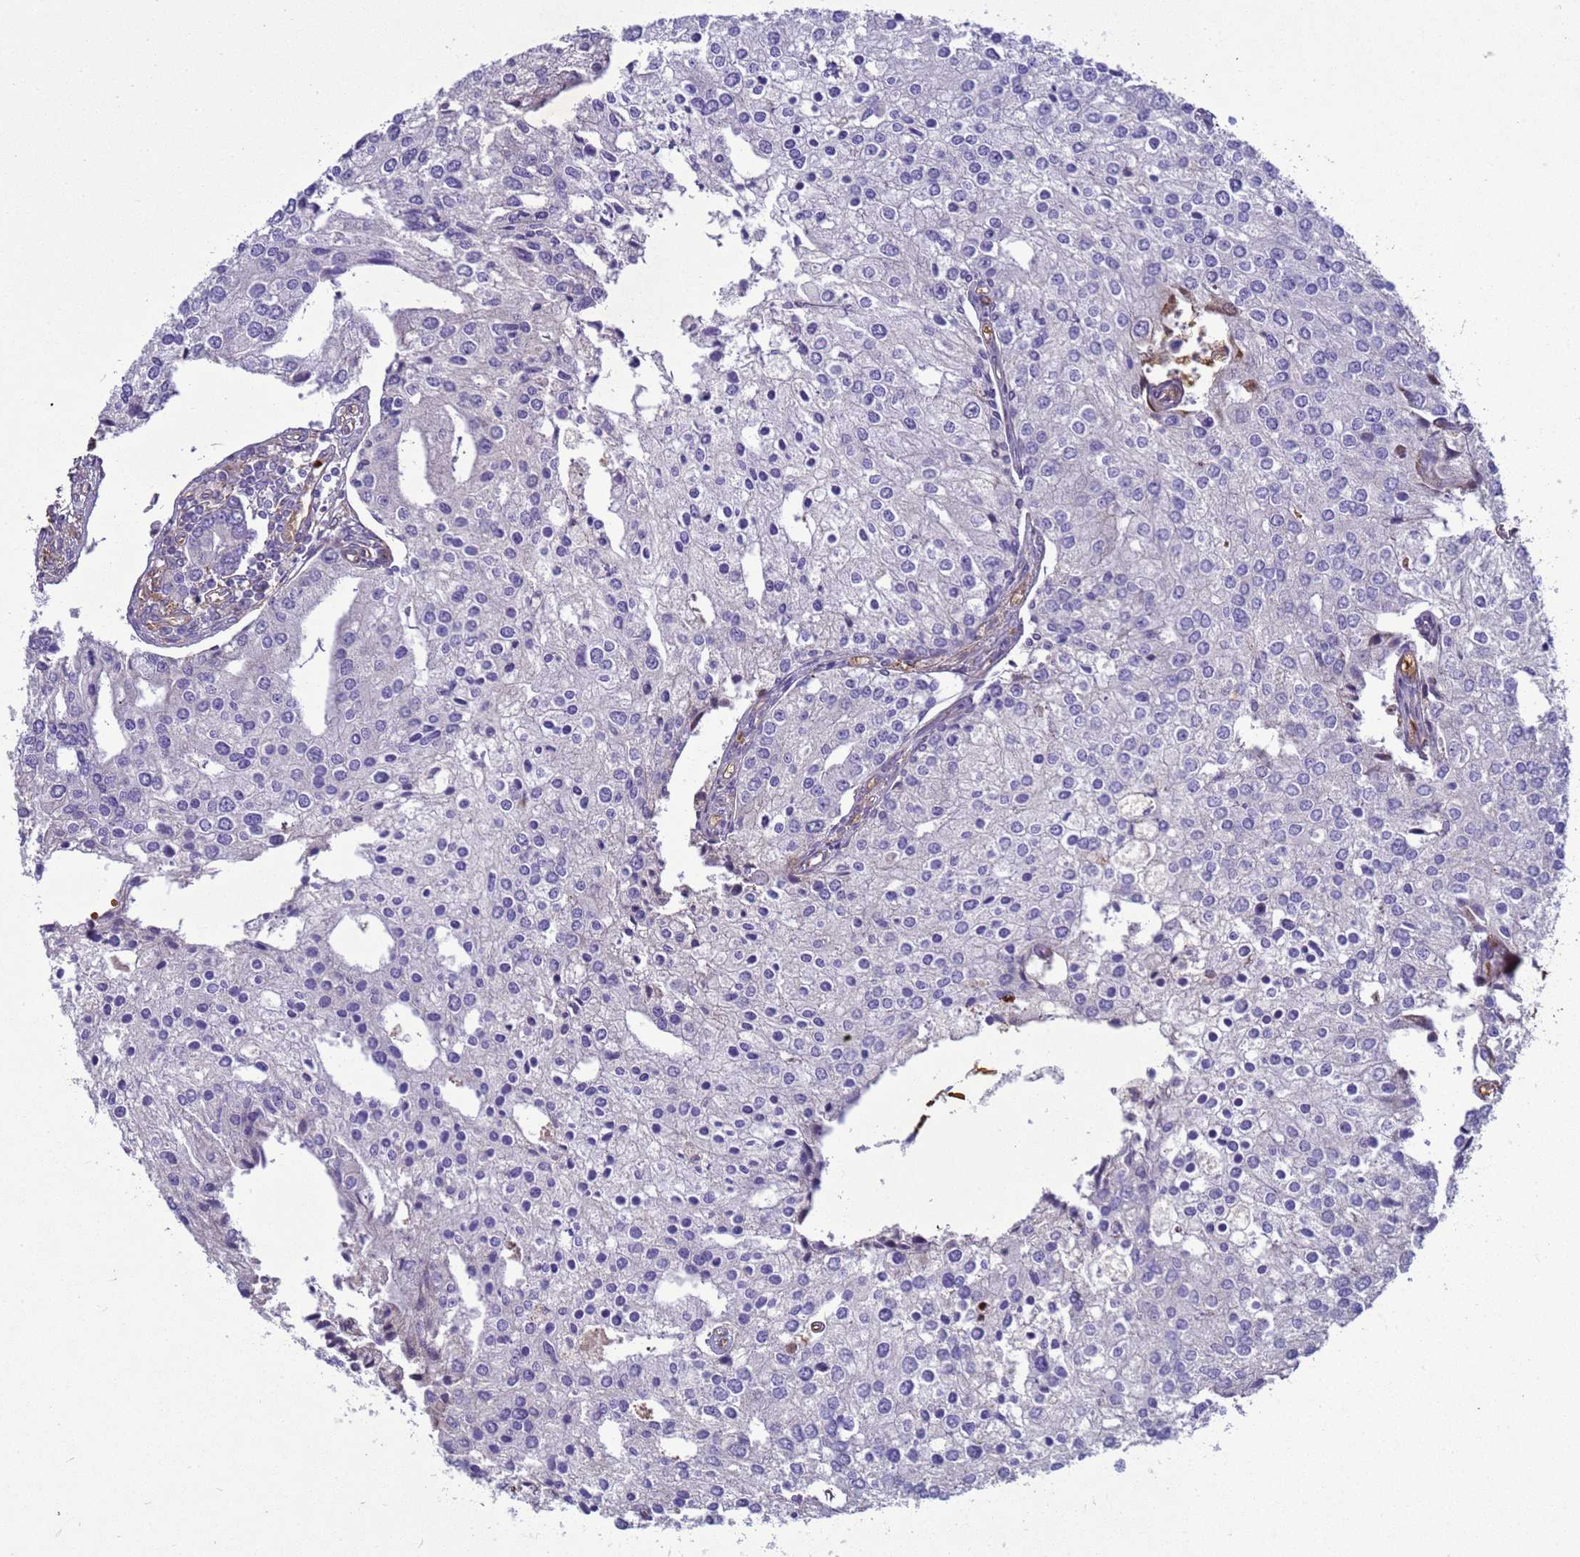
{"staining": {"intensity": "negative", "quantity": "none", "location": "none"}, "tissue": "prostate cancer", "cell_type": "Tumor cells", "image_type": "cancer", "snomed": [{"axis": "morphology", "description": "Adenocarcinoma, High grade"}, {"axis": "topography", "description": "Prostate"}], "caption": "Prostate cancer (high-grade adenocarcinoma) was stained to show a protein in brown. There is no significant positivity in tumor cells.", "gene": "SGIP1", "patient": {"sex": "male", "age": 62}}